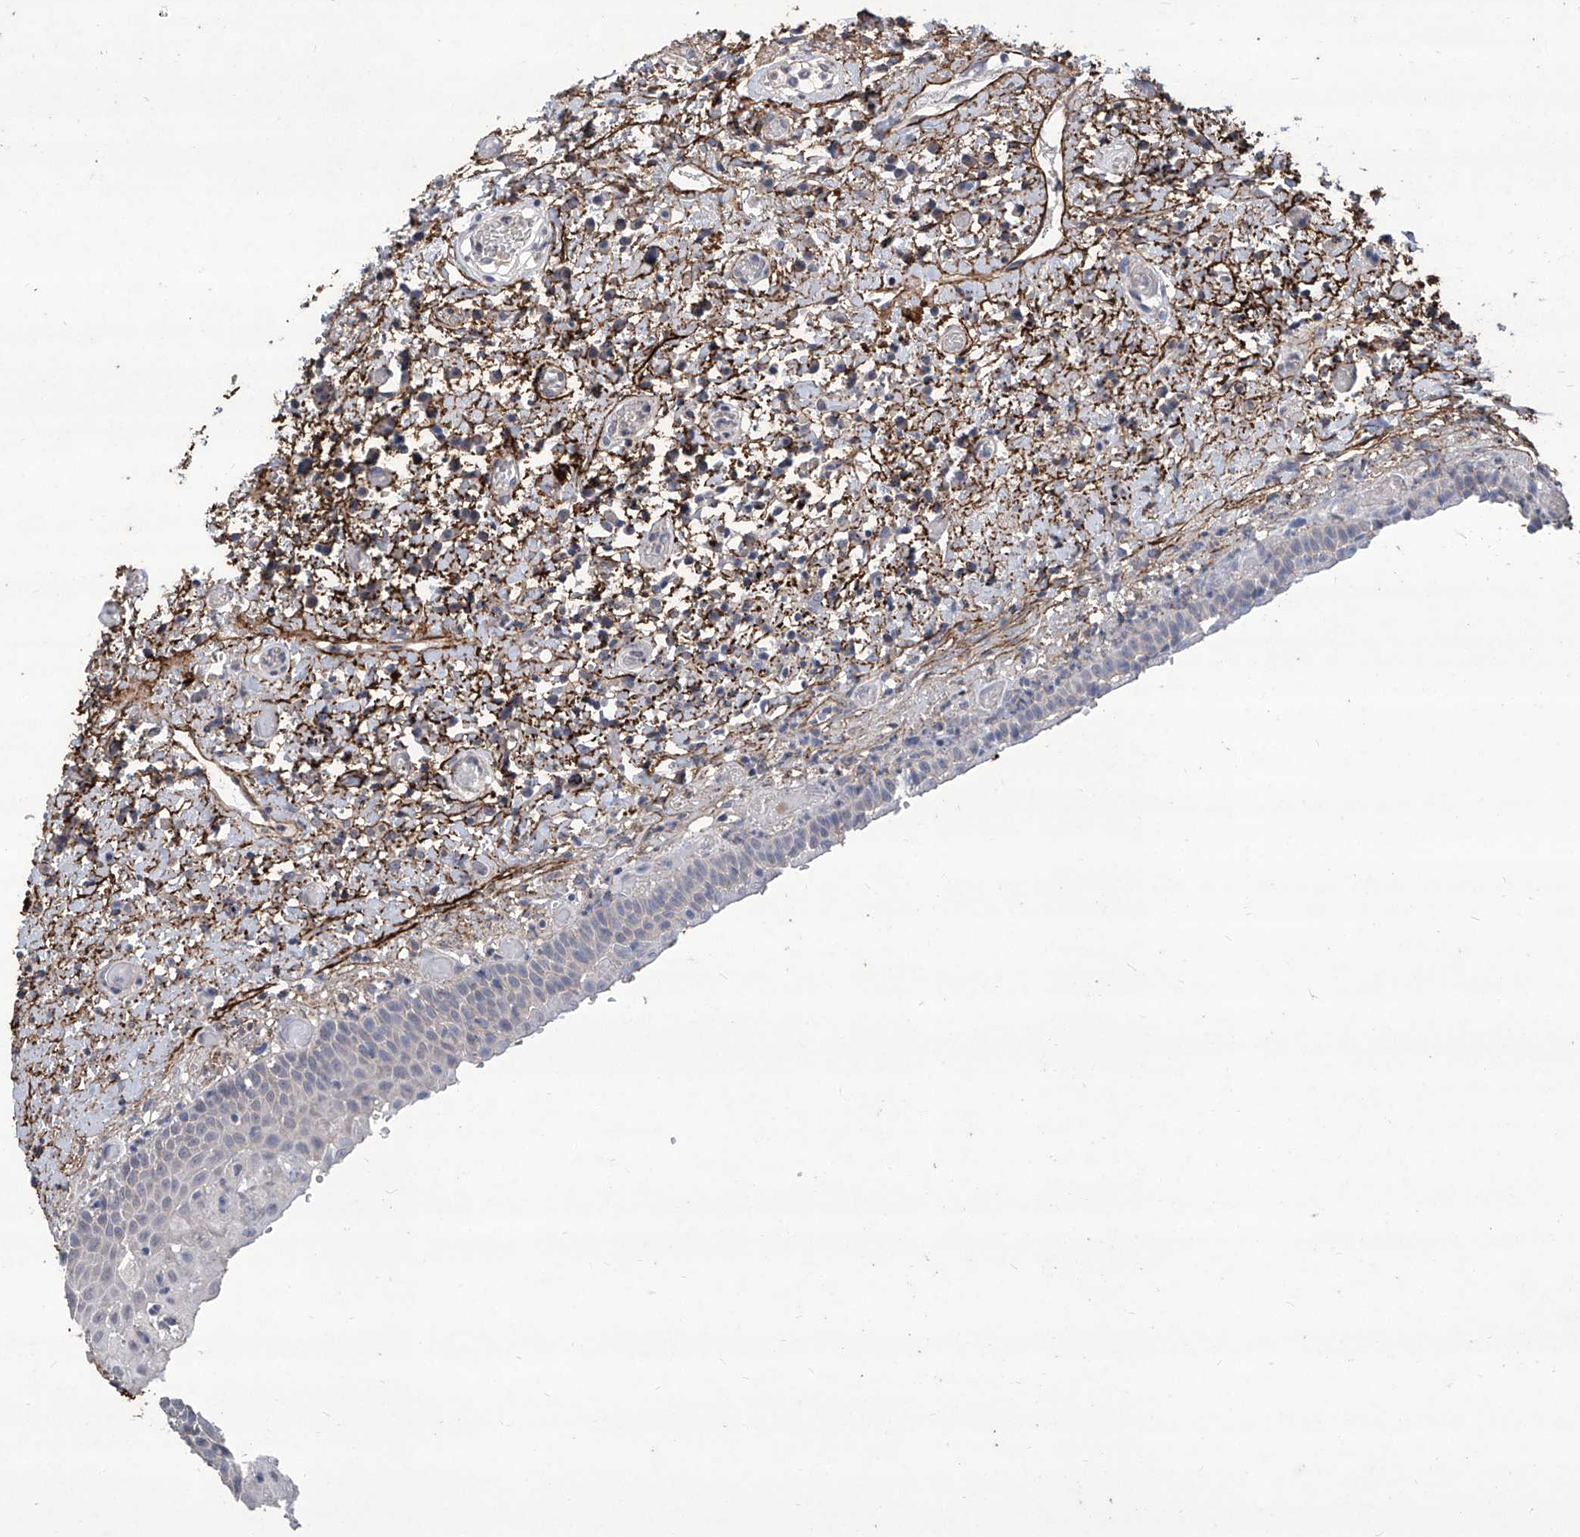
{"staining": {"intensity": "negative", "quantity": "none", "location": "none"}, "tissue": "oral mucosa", "cell_type": "Squamous epithelial cells", "image_type": "normal", "snomed": [{"axis": "morphology", "description": "Normal tissue, NOS"}, {"axis": "topography", "description": "Oral tissue"}], "caption": "This is a histopathology image of immunohistochemistry (IHC) staining of benign oral mucosa, which shows no expression in squamous epithelial cells. (DAB (3,3'-diaminobenzidine) immunohistochemistry (IHC) with hematoxylin counter stain).", "gene": "TXNIP", "patient": {"sex": "female", "age": 76}}